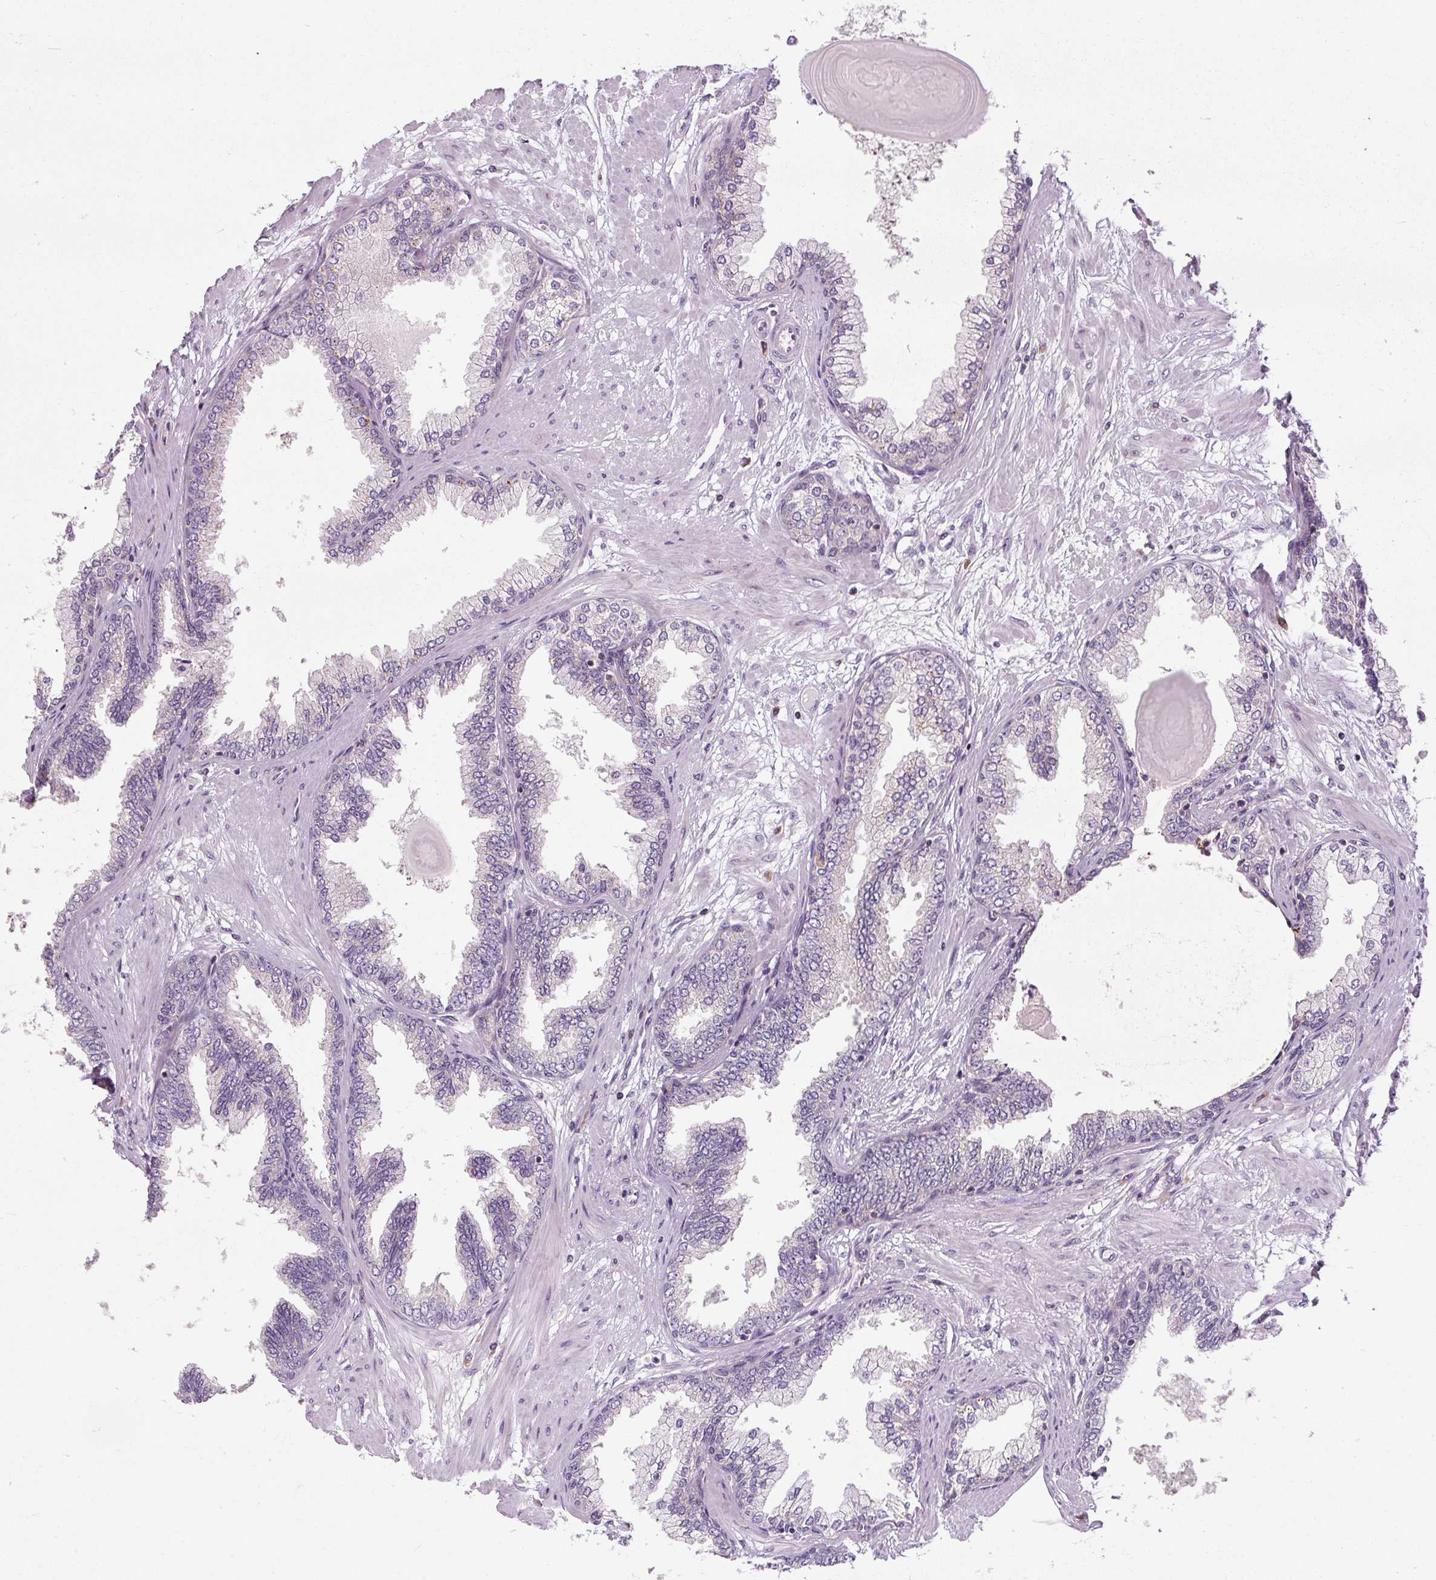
{"staining": {"intensity": "negative", "quantity": "none", "location": "none"}, "tissue": "prostate cancer", "cell_type": "Tumor cells", "image_type": "cancer", "snomed": [{"axis": "morphology", "description": "Adenocarcinoma, Low grade"}, {"axis": "topography", "description": "Prostate"}], "caption": "Immunohistochemistry (IHC) micrograph of neoplastic tissue: prostate low-grade adenocarcinoma stained with DAB (3,3'-diaminobenzidine) demonstrates no significant protein staining in tumor cells.", "gene": "PRSS48", "patient": {"sex": "male", "age": 64}}